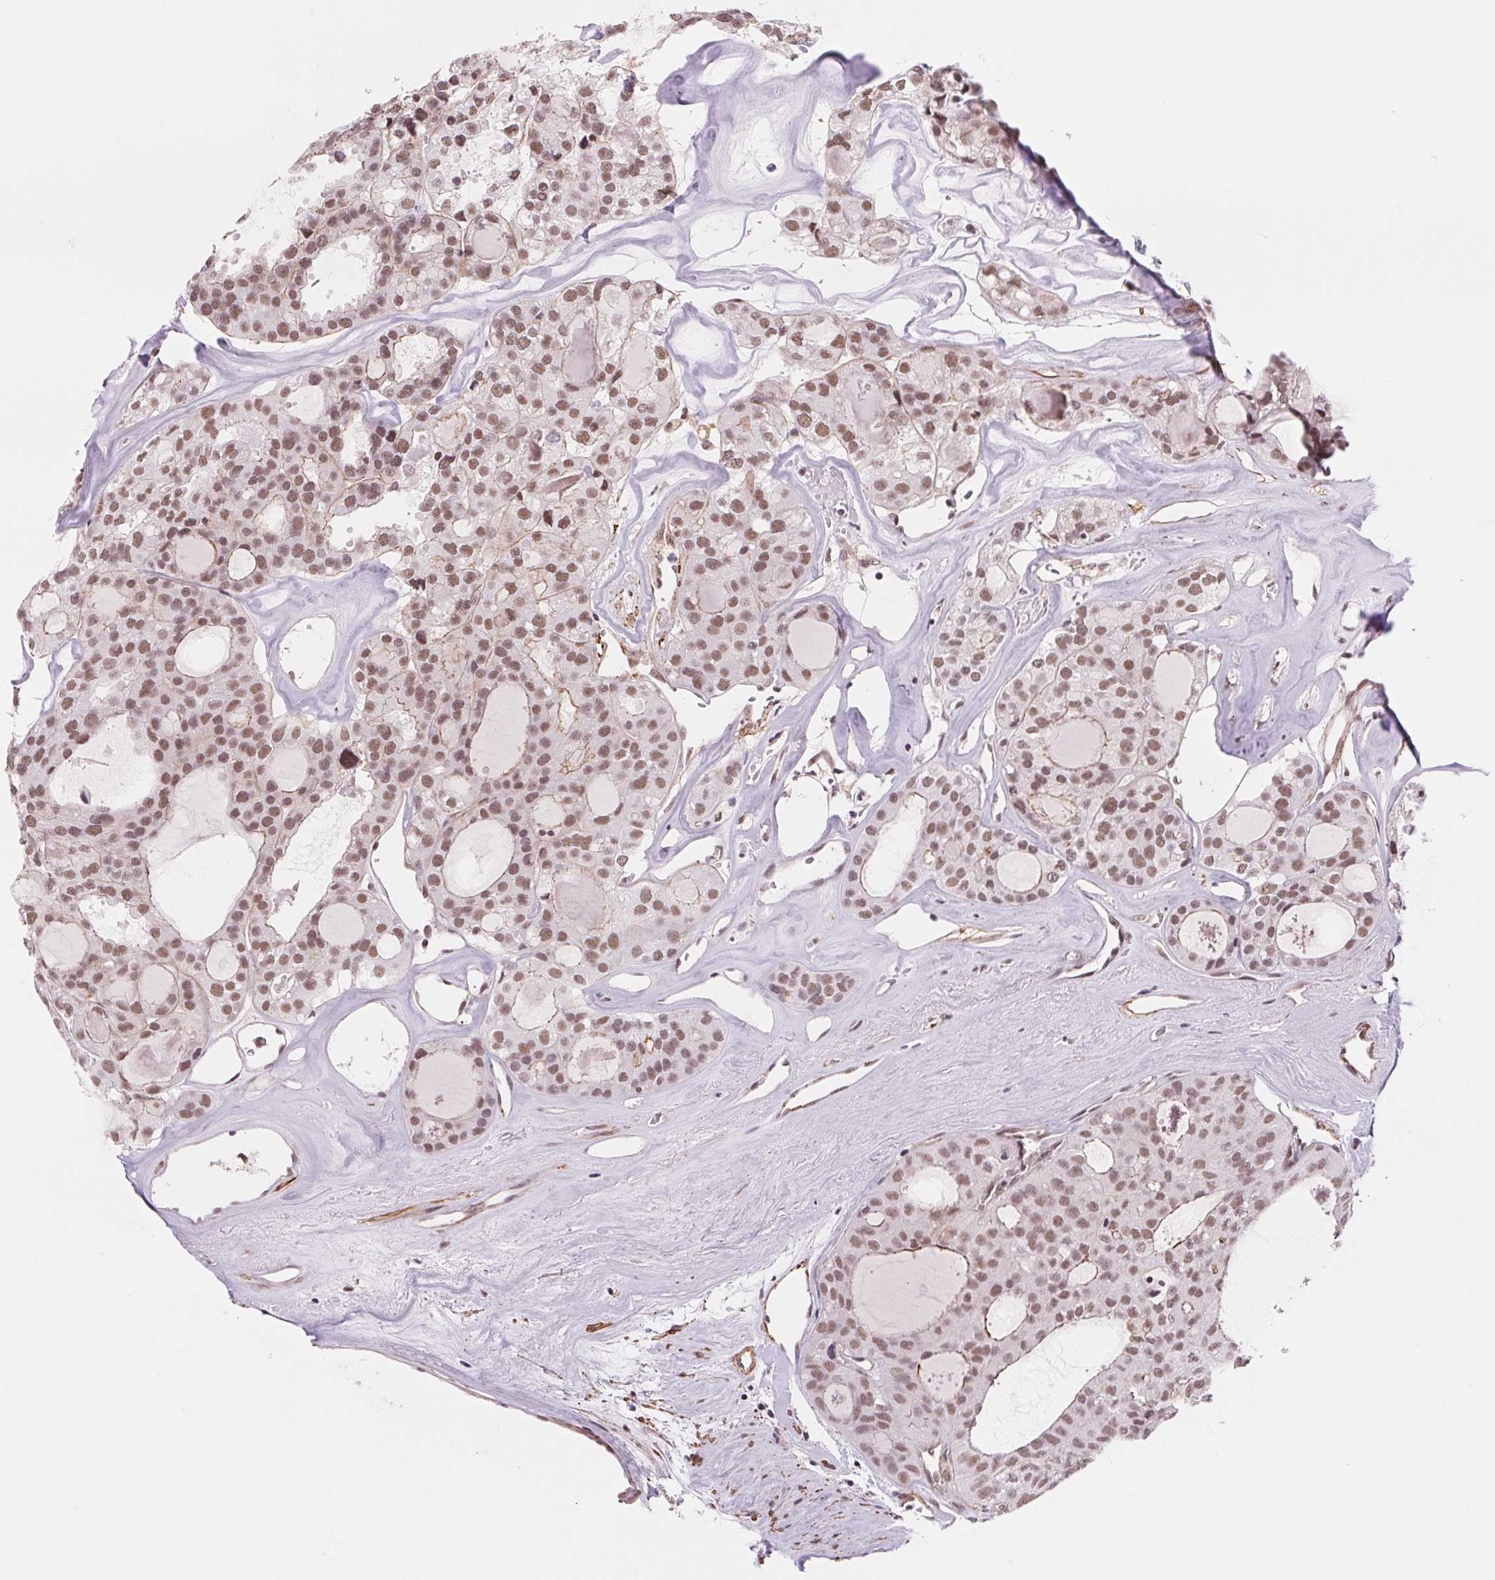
{"staining": {"intensity": "moderate", "quantity": ">75%", "location": "nuclear"}, "tissue": "thyroid cancer", "cell_type": "Tumor cells", "image_type": "cancer", "snomed": [{"axis": "morphology", "description": "Follicular adenoma carcinoma, NOS"}, {"axis": "topography", "description": "Thyroid gland"}], "caption": "Thyroid cancer stained for a protein shows moderate nuclear positivity in tumor cells.", "gene": "BCAT1", "patient": {"sex": "male", "age": 75}}